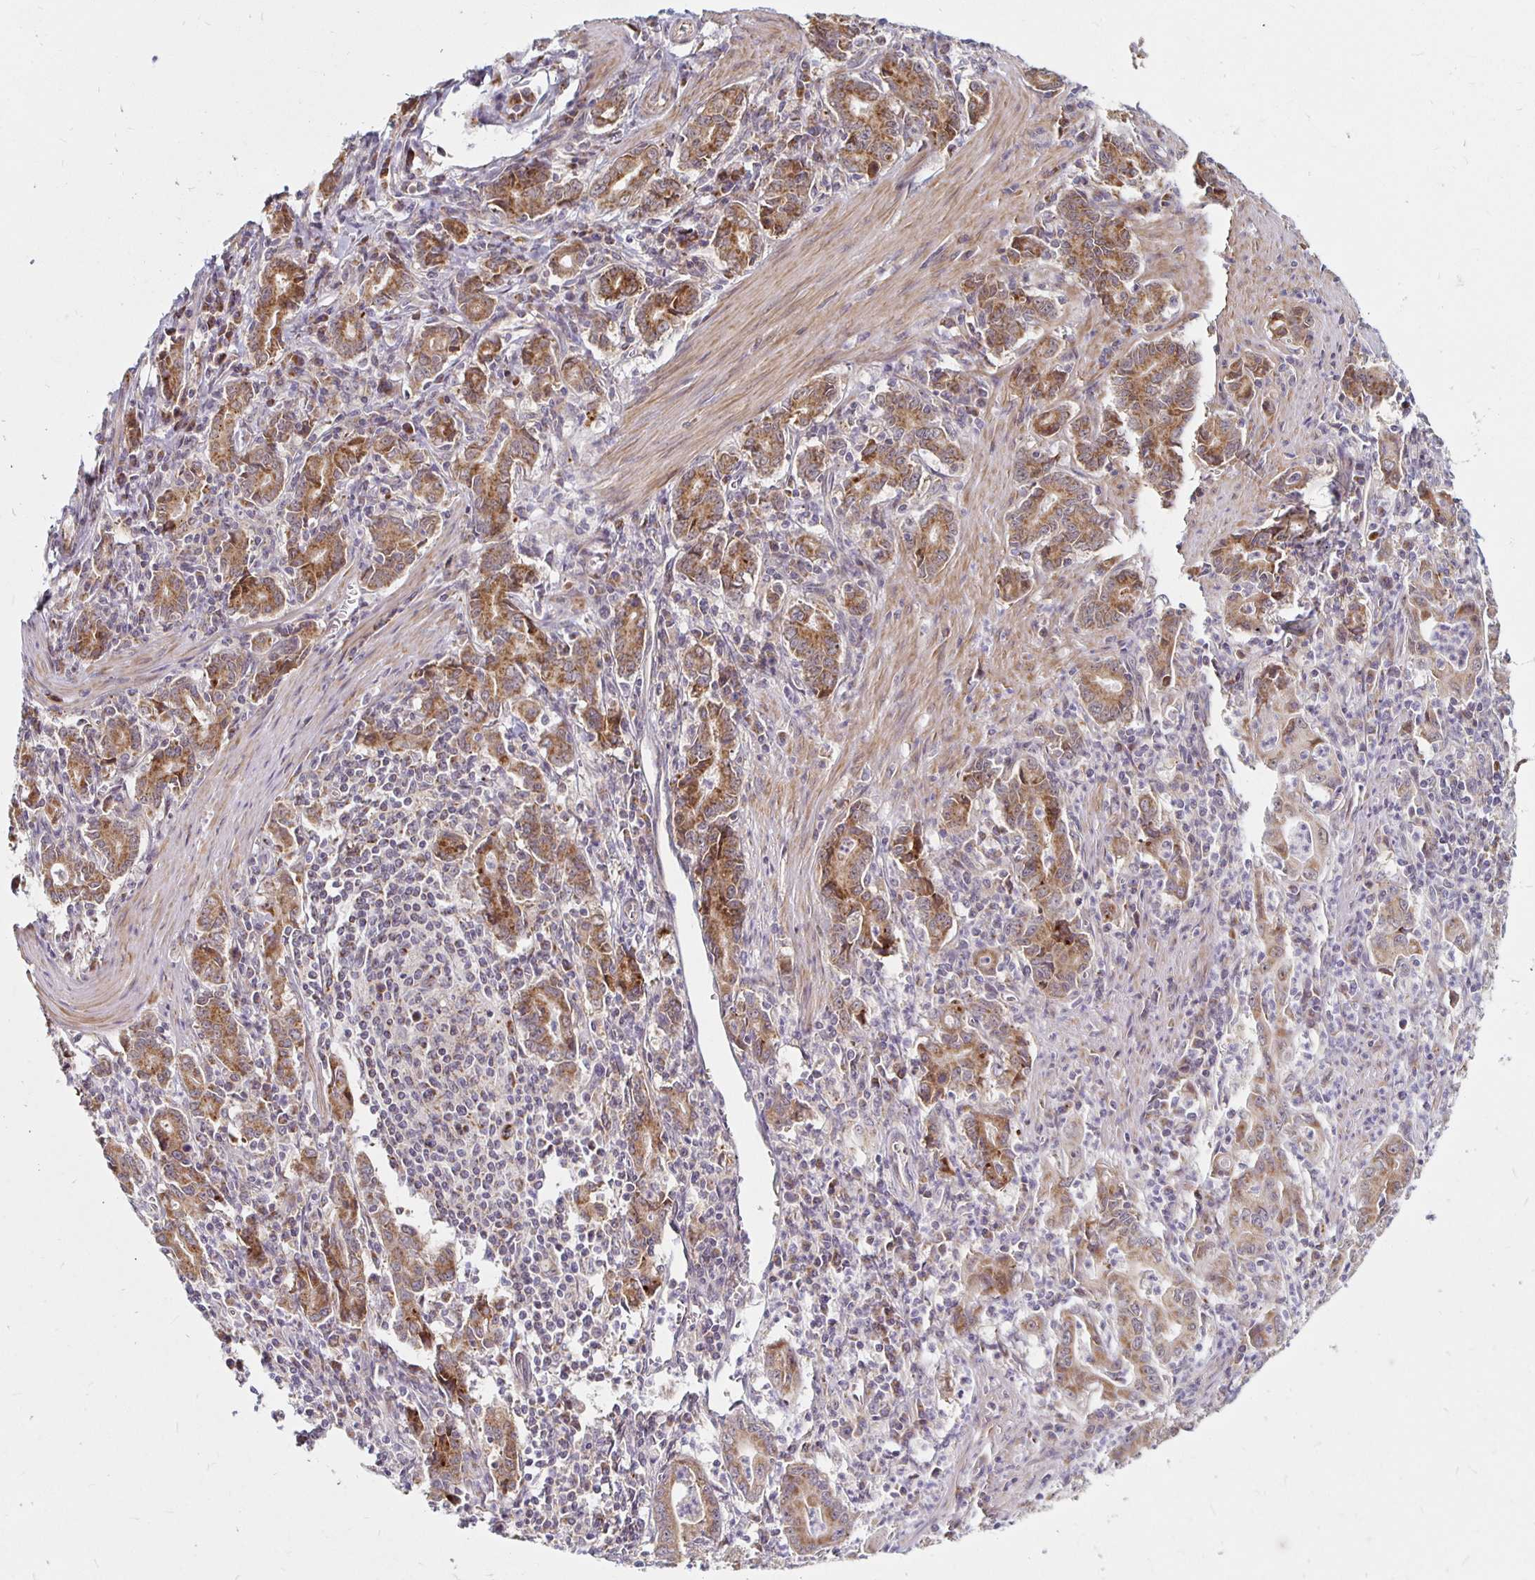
{"staining": {"intensity": "moderate", "quantity": ">75%", "location": "cytoplasmic/membranous"}, "tissue": "stomach cancer", "cell_type": "Tumor cells", "image_type": "cancer", "snomed": [{"axis": "morphology", "description": "Adenocarcinoma, NOS"}, {"axis": "topography", "description": "Stomach, upper"}], "caption": "This is a histology image of immunohistochemistry (IHC) staining of stomach cancer, which shows moderate expression in the cytoplasmic/membranous of tumor cells.", "gene": "MRPL28", "patient": {"sex": "female", "age": 79}}